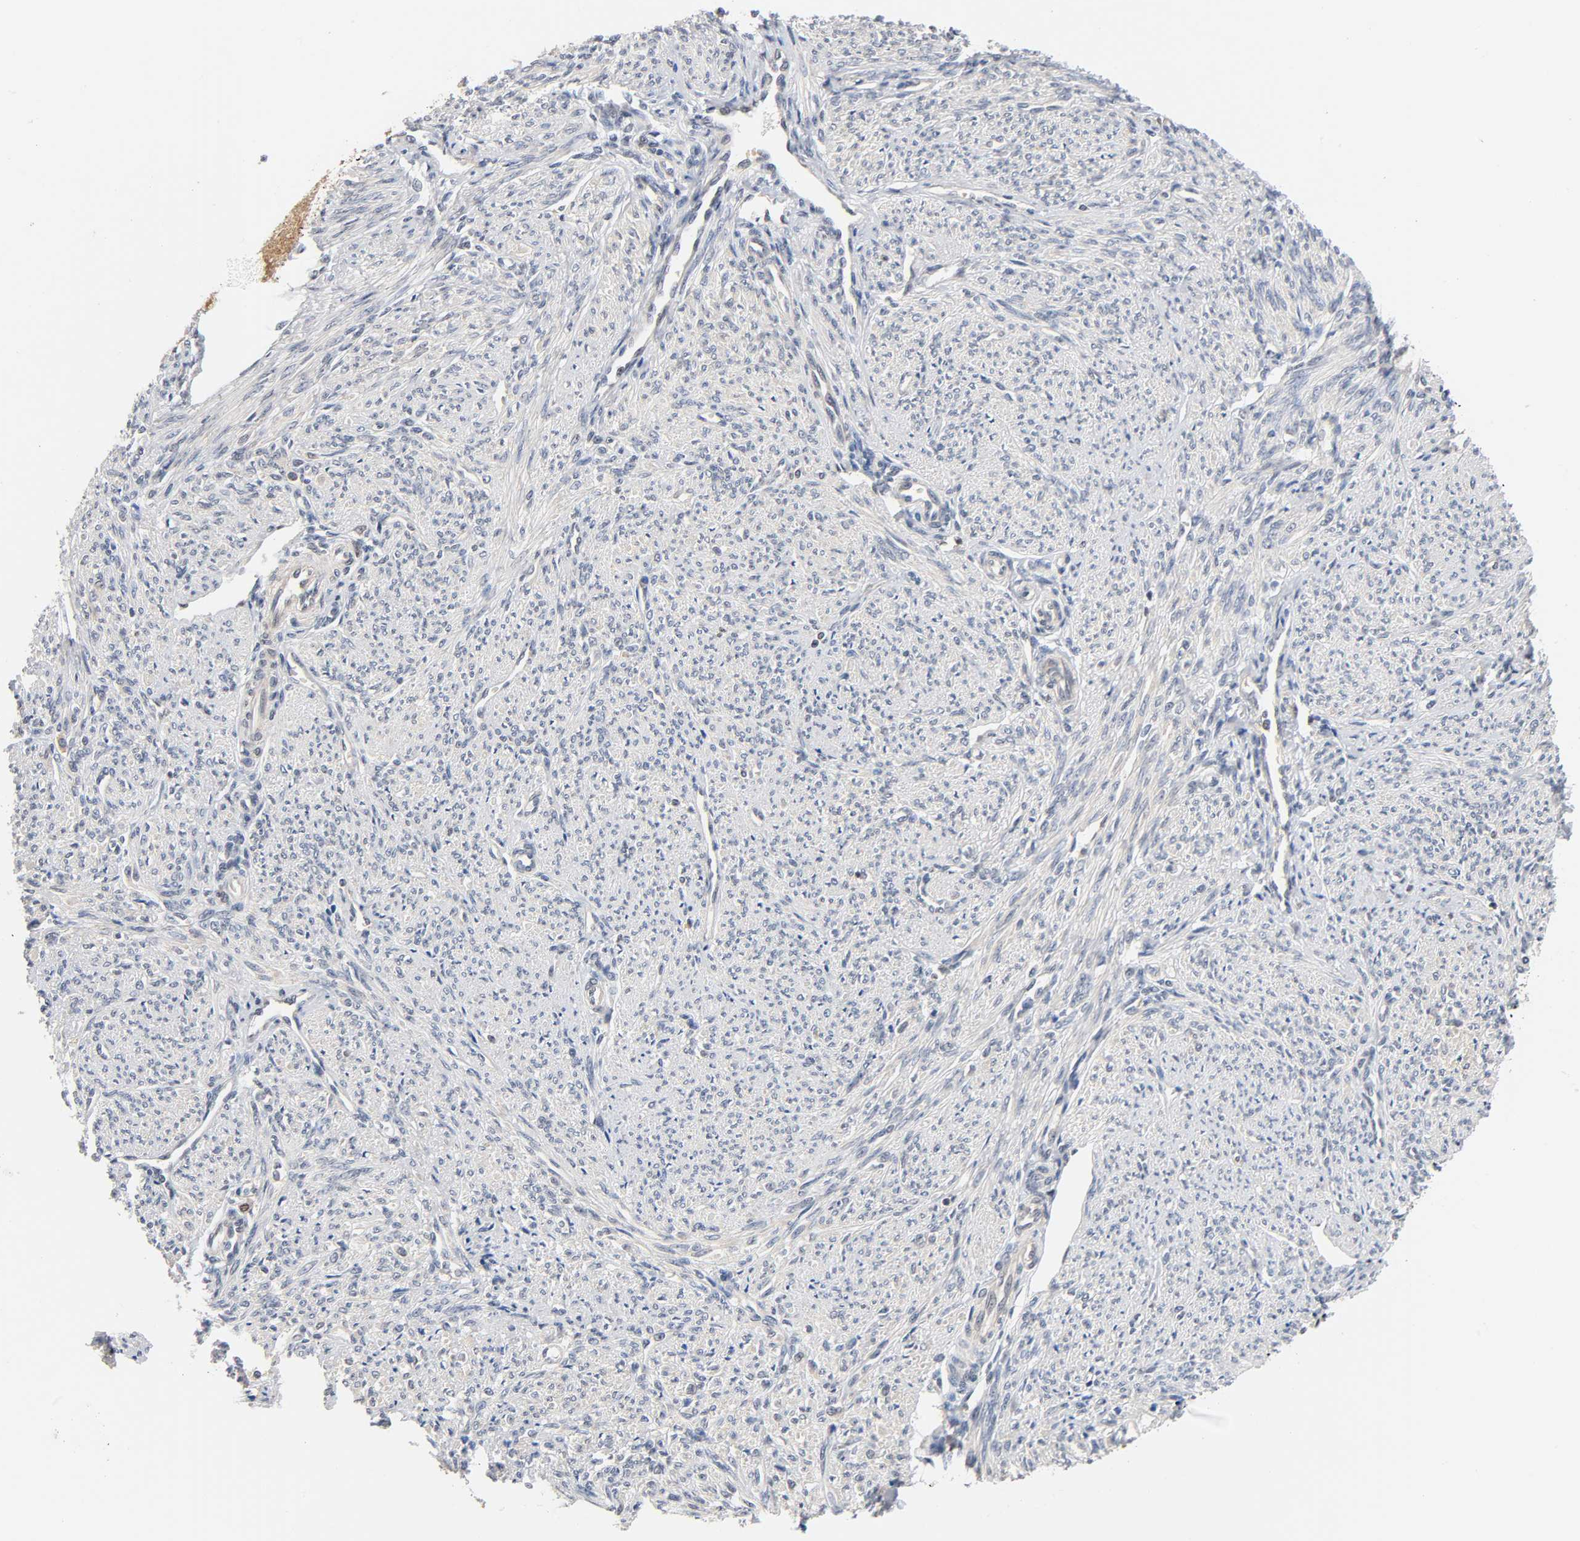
{"staining": {"intensity": "weak", "quantity": "25%-75%", "location": "cytoplasmic/membranous"}, "tissue": "smooth muscle", "cell_type": "Smooth muscle cells", "image_type": "normal", "snomed": [{"axis": "morphology", "description": "Normal tissue, NOS"}, {"axis": "topography", "description": "Smooth muscle"}], "caption": "The image displays staining of benign smooth muscle, revealing weak cytoplasmic/membranous protein expression (brown color) within smooth muscle cells.", "gene": "PRKAB1", "patient": {"sex": "female", "age": 65}}